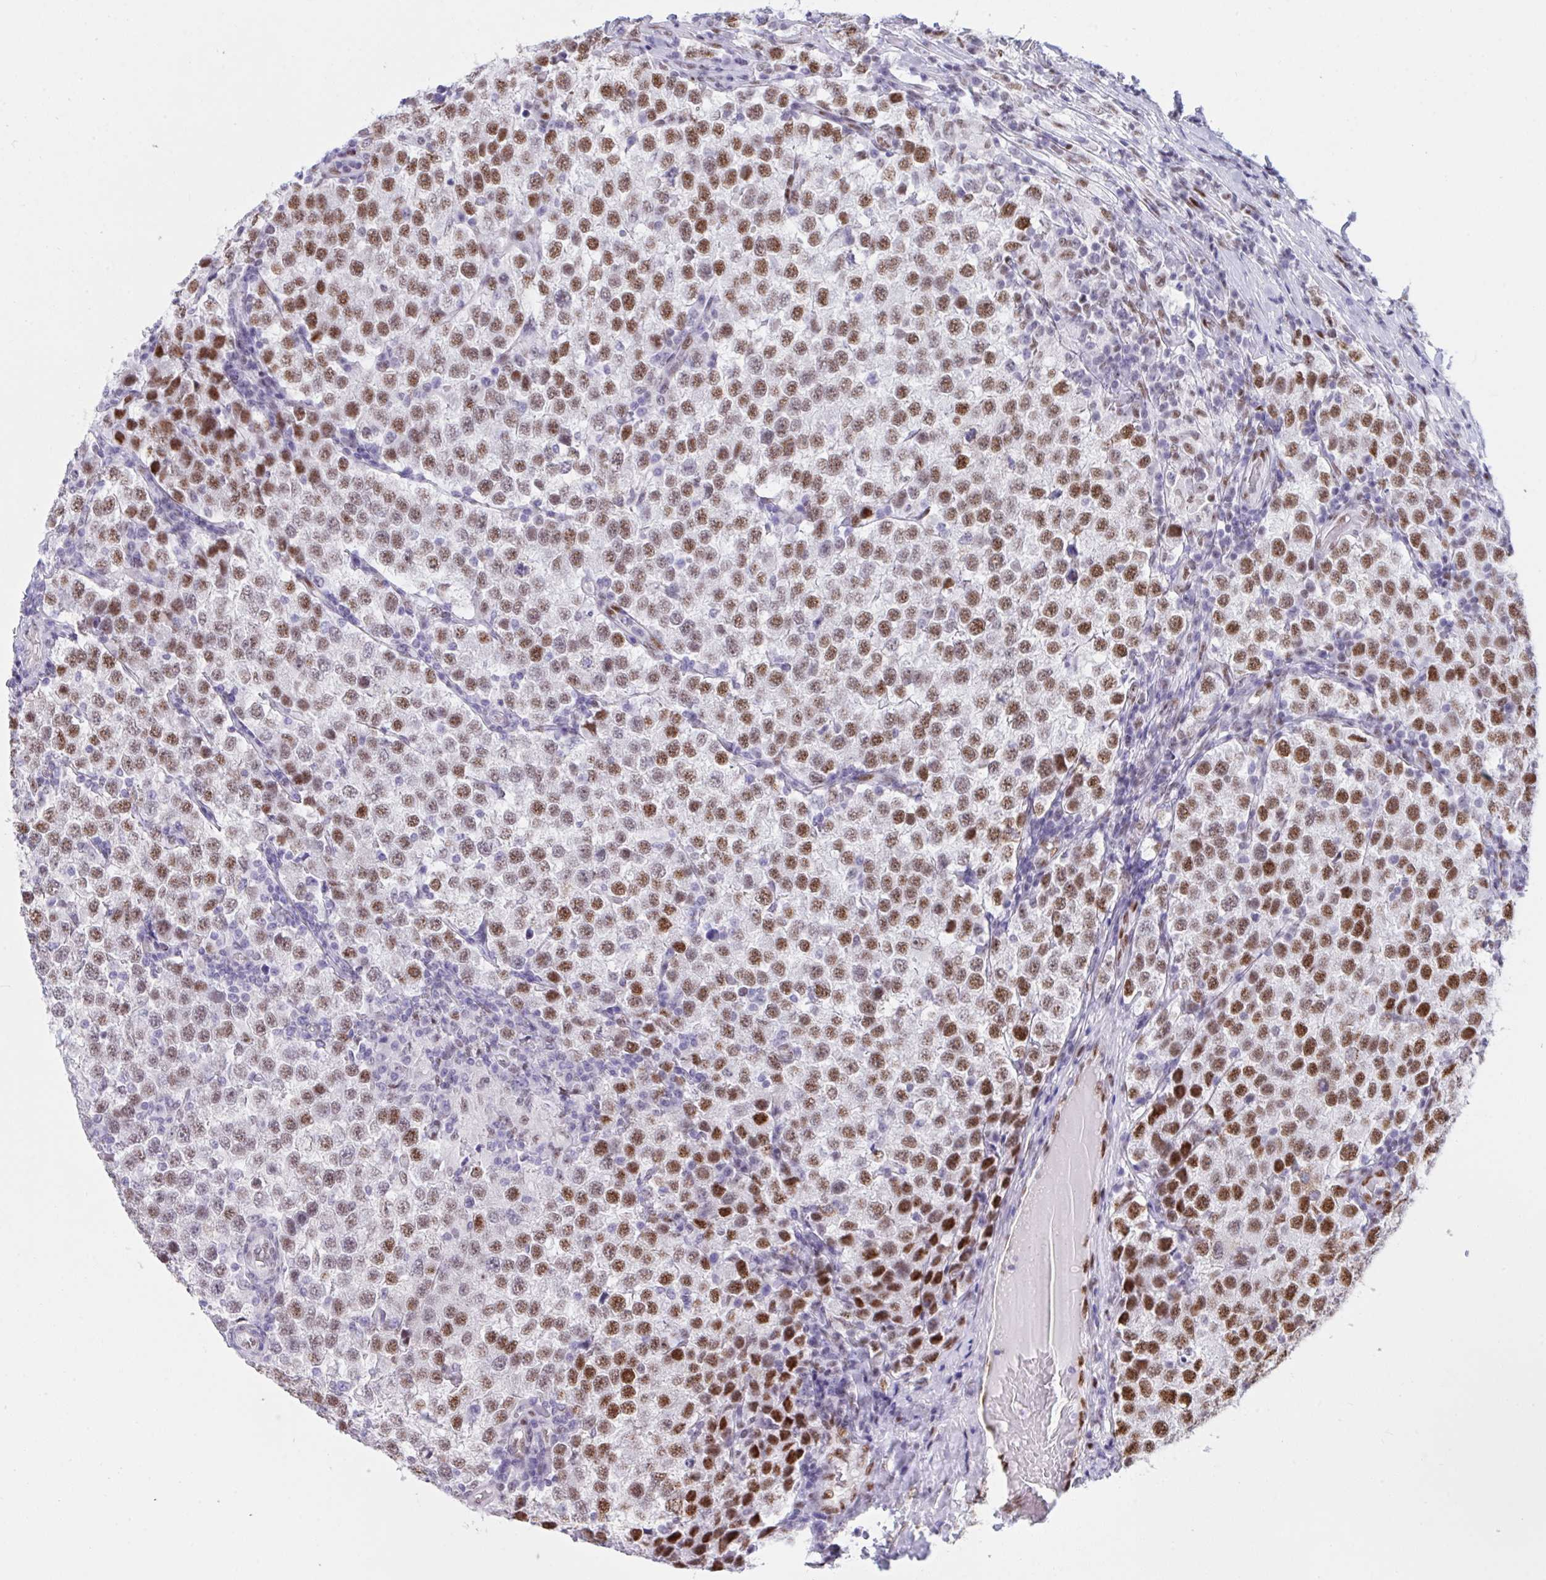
{"staining": {"intensity": "strong", "quantity": "25%-75%", "location": "nuclear"}, "tissue": "testis cancer", "cell_type": "Tumor cells", "image_type": "cancer", "snomed": [{"axis": "morphology", "description": "Seminoma, NOS"}, {"axis": "topography", "description": "Testis"}], "caption": "Testis seminoma tissue displays strong nuclear staining in about 25%-75% of tumor cells, visualized by immunohistochemistry.", "gene": "IKZF2", "patient": {"sex": "male", "age": 34}}